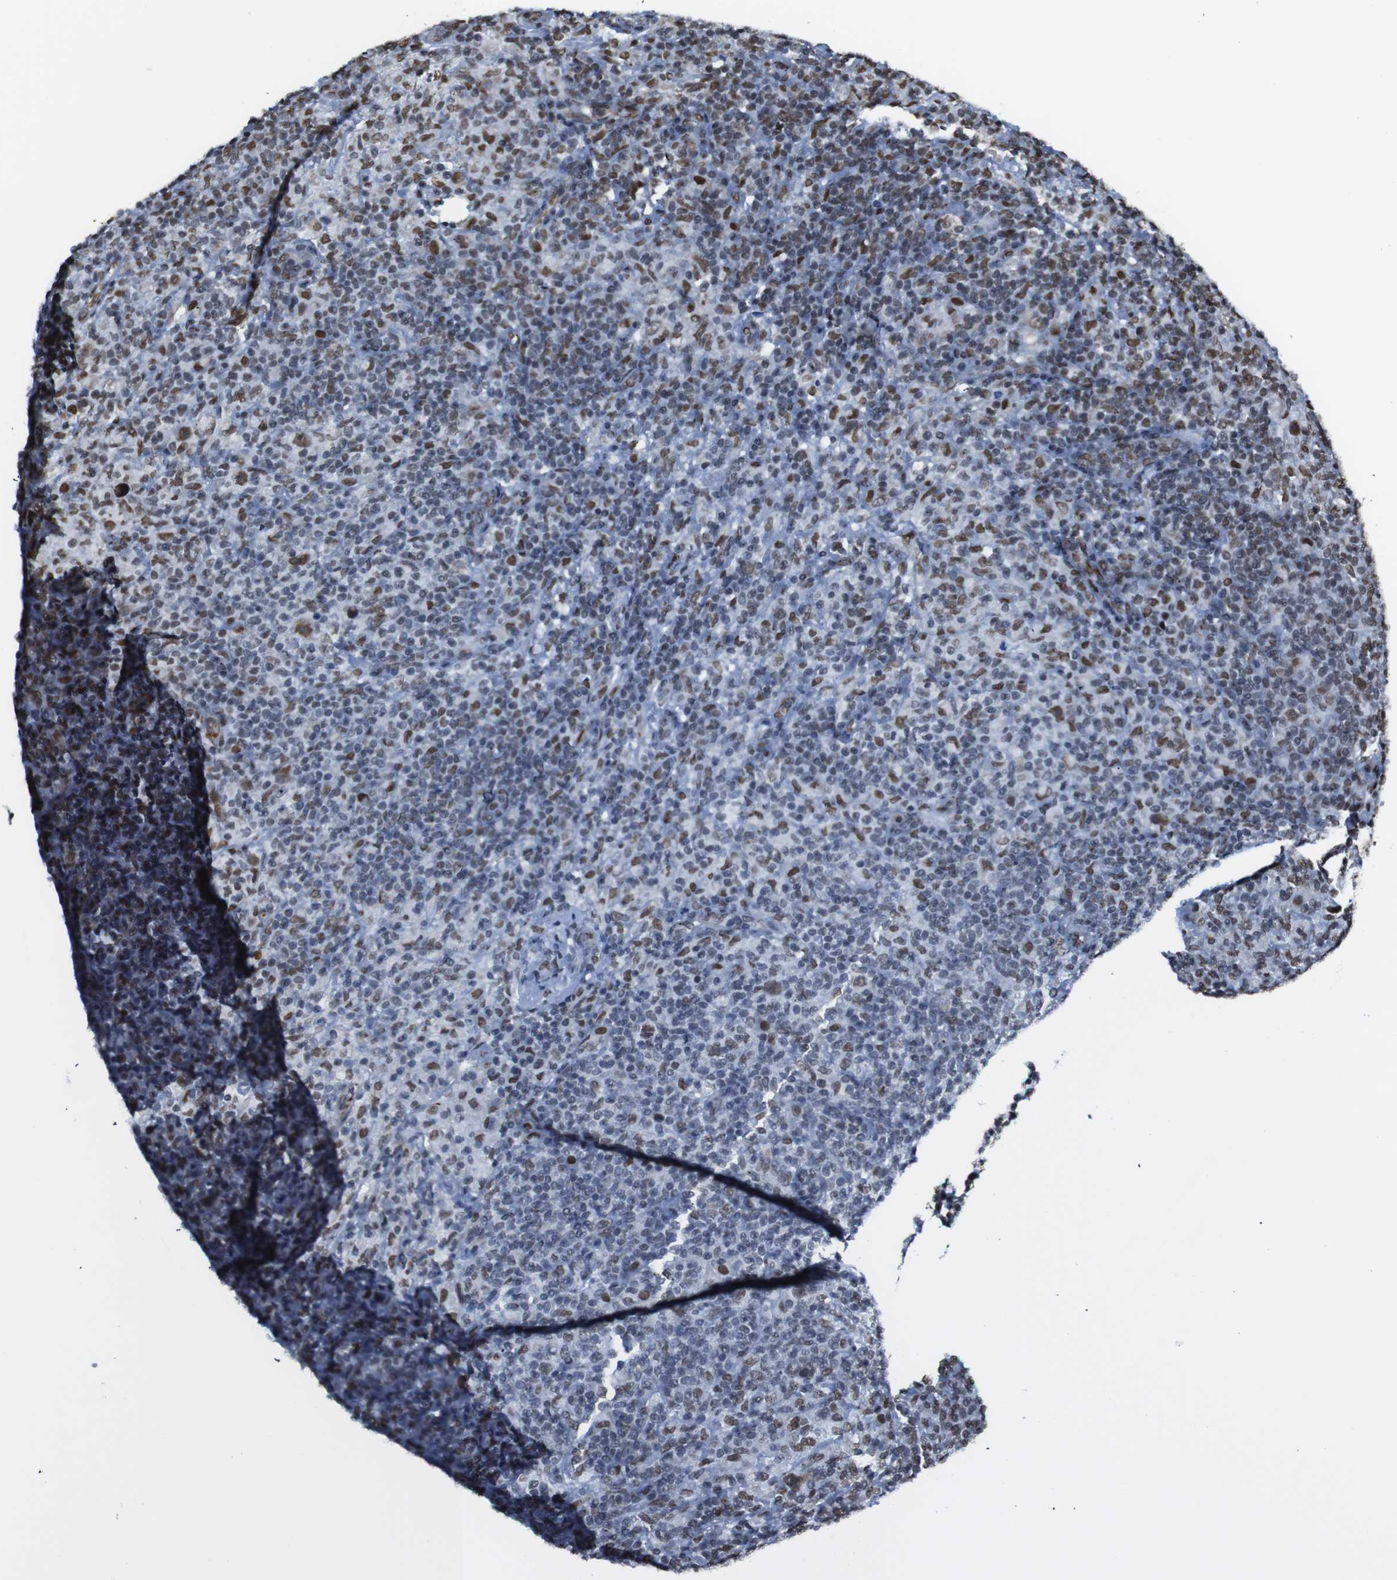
{"staining": {"intensity": "strong", "quantity": "25%-75%", "location": "nuclear"}, "tissue": "lymphoma", "cell_type": "Tumor cells", "image_type": "cancer", "snomed": [{"axis": "morphology", "description": "Hodgkin's disease, NOS"}, {"axis": "topography", "description": "Lymph node"}], "caption": "Protein positivity by IHC shows strong nuclear staining in about 25%-75% of tumor cells in Hodgkin's disease.", "gene": "ROMO1", "patient": {"sex": "male", "age": 70}}